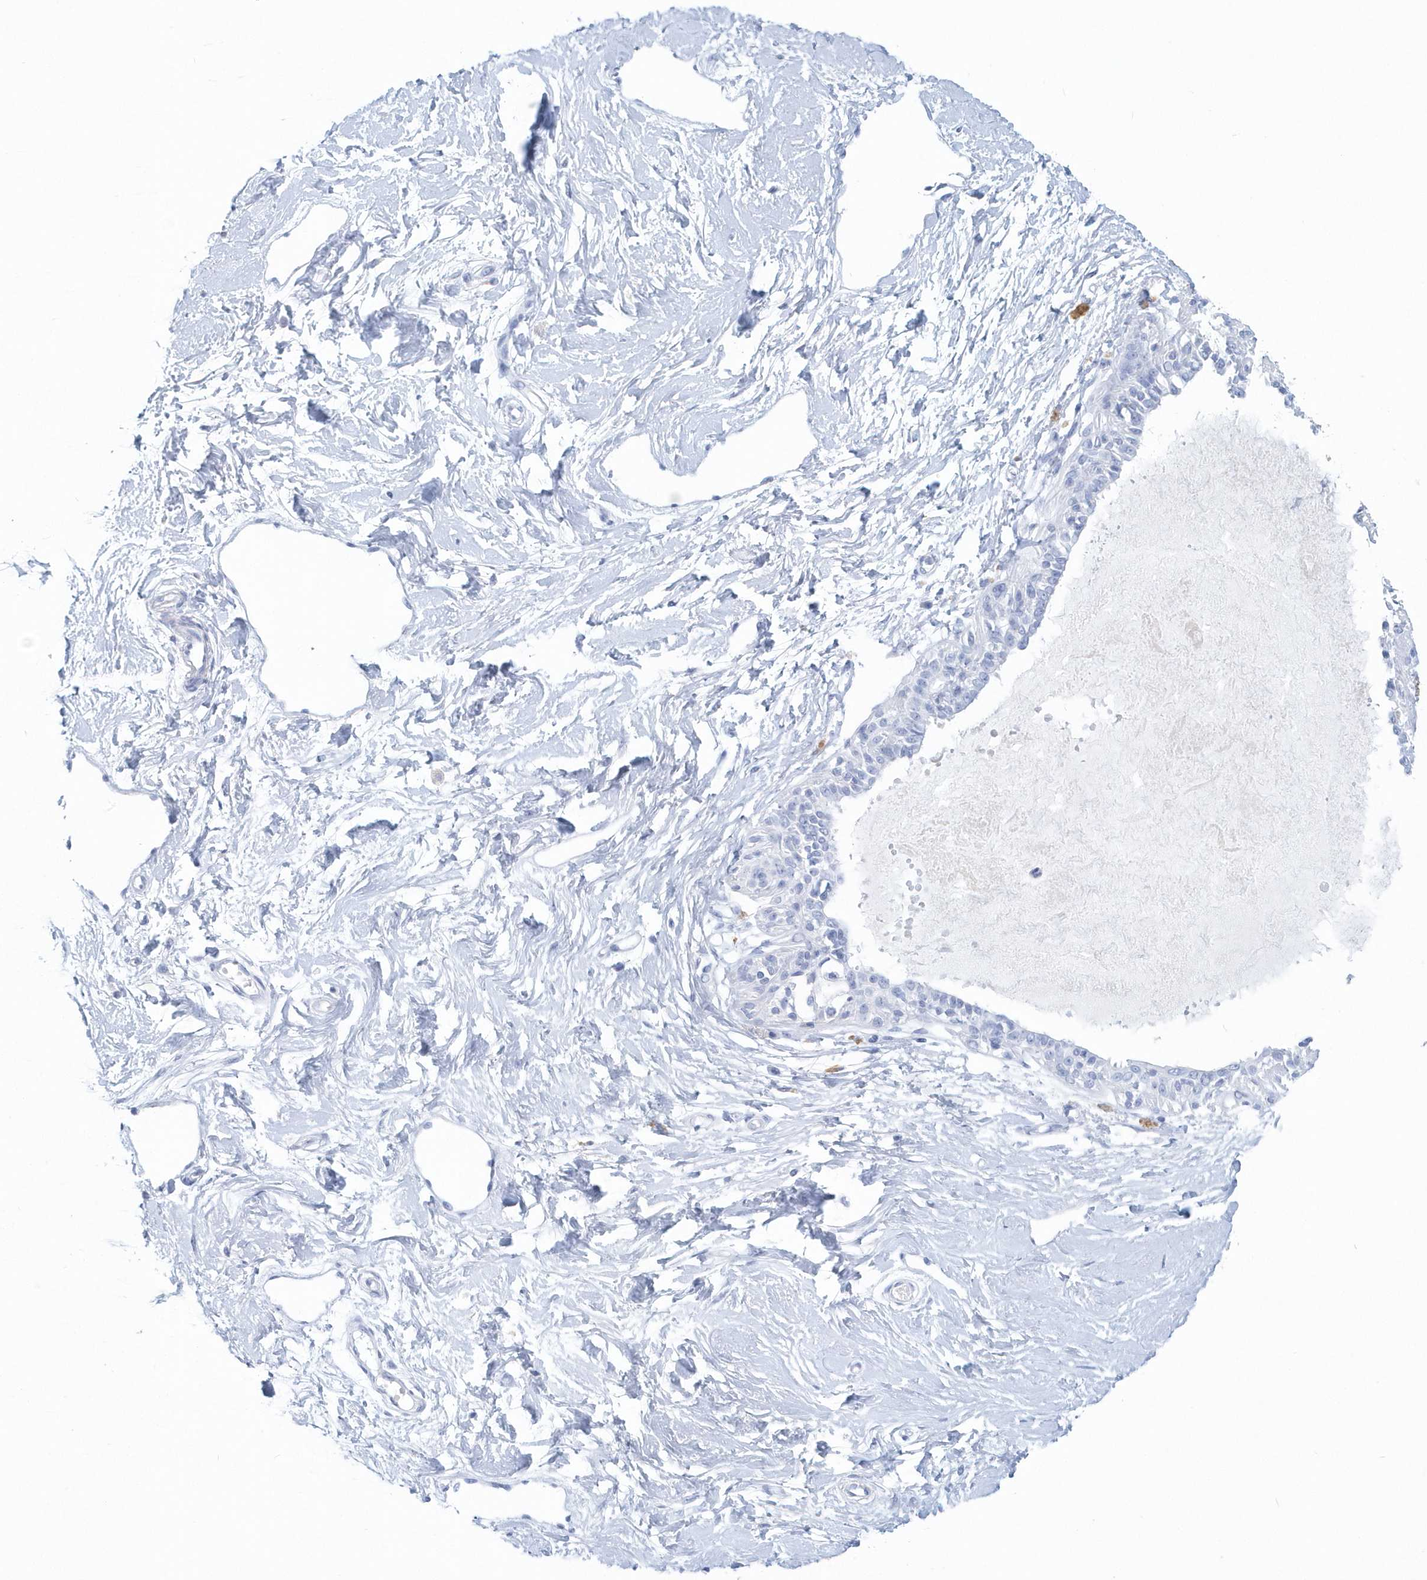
{"staining": {"intensity": "negative", "quantity": "none", "location": "none"}, "tissue": "breast", "cell_type": "Adipocytes", "image_type": "normal", "snomed": [{"axis": "morphology", "description": "Normal tissue, NOS"}, {"axis": "topography", "description": "Breast"}], "caption": "The immunohistochemistry micrograph has no significant positivity in adipocytes of breast. (Immunohistochemistry, brightfield microscopy, high magnification).", "gene": "PTPRO", "patient": {"sex": "female", "age": 45}}